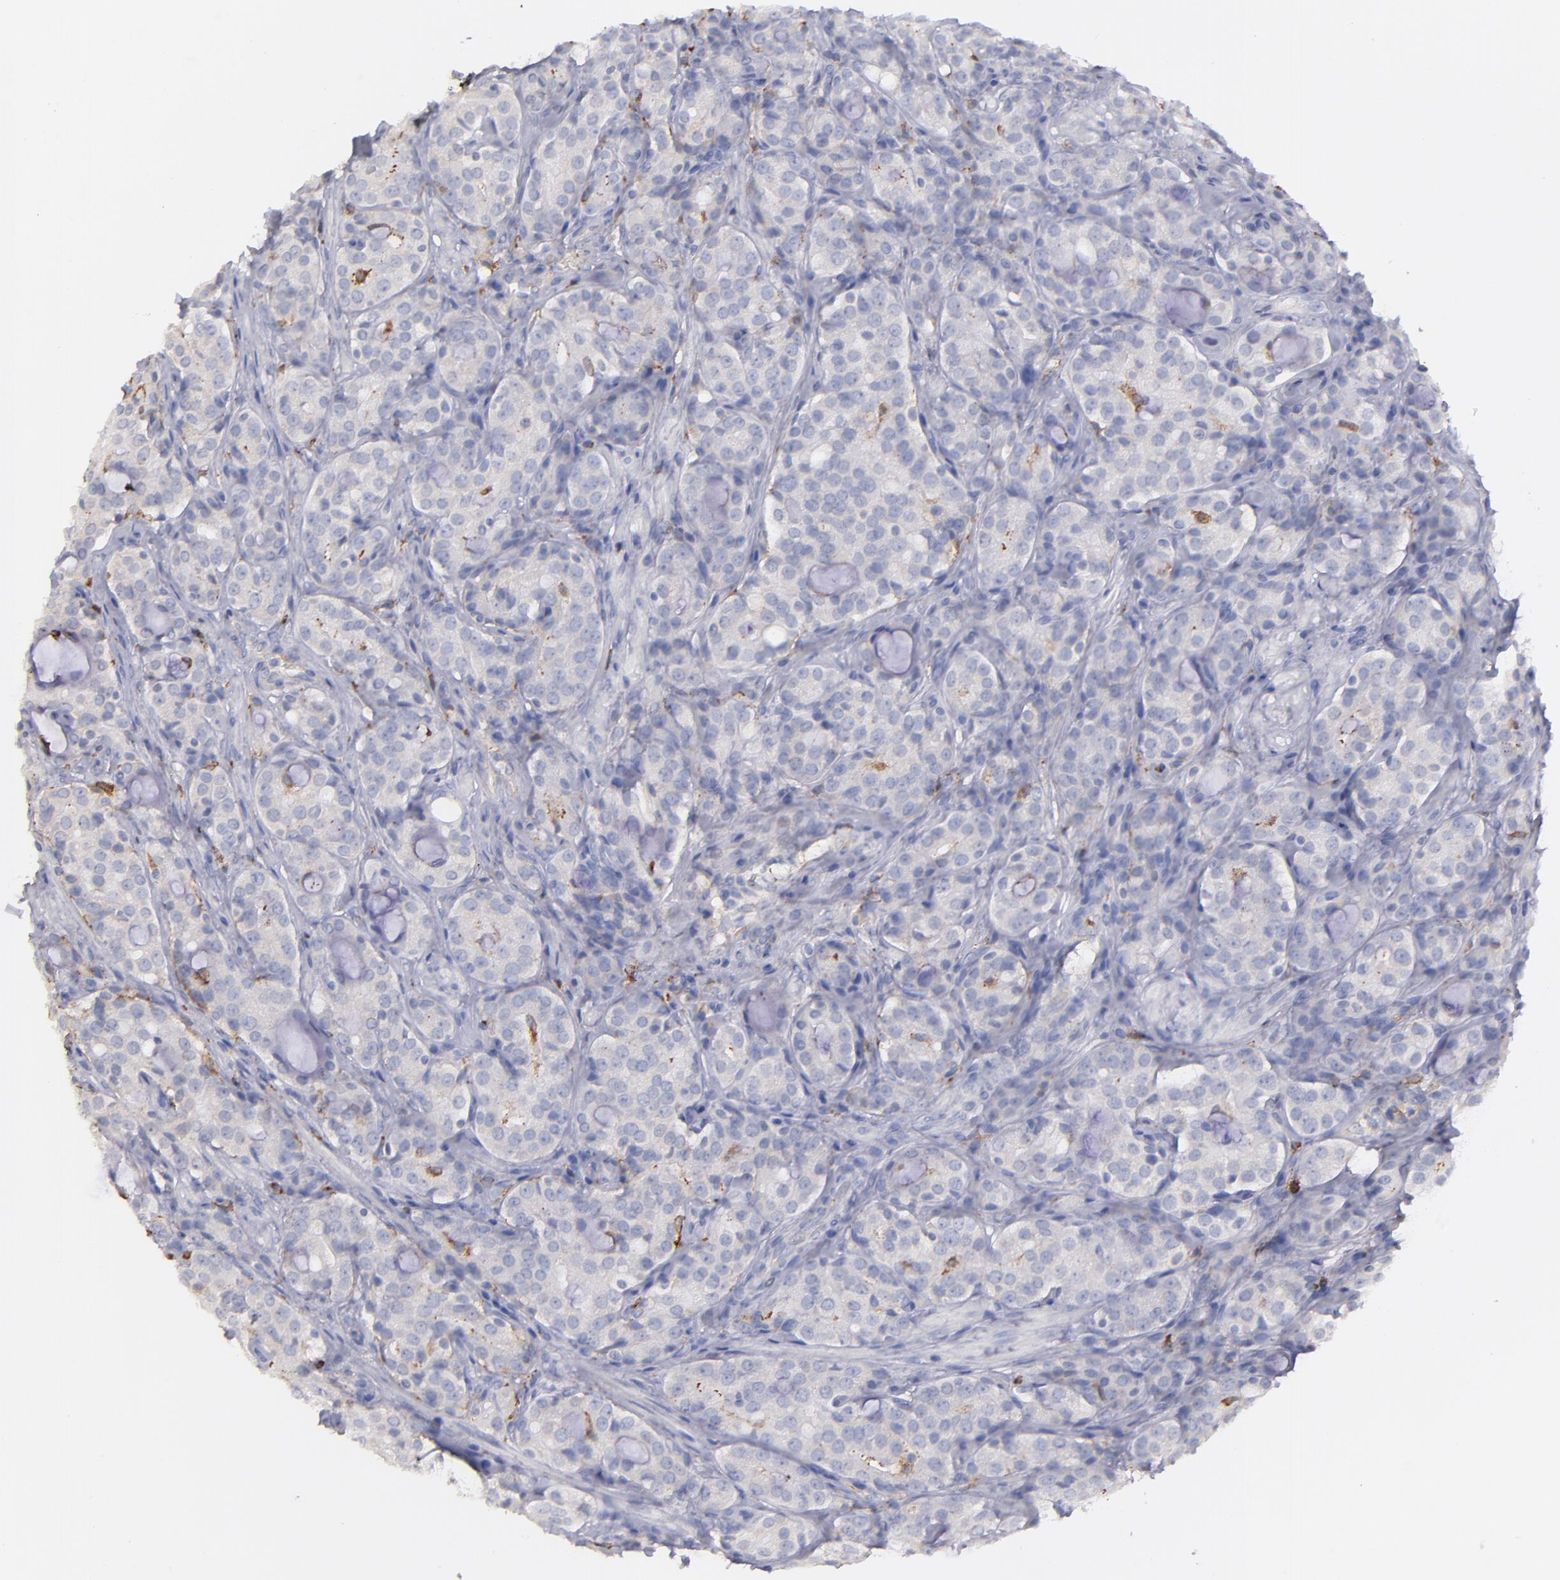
{"staining": {"intensity": "weak", "quantity": "<25%", "location": "cytoplasmic/membranous"}, "tissue": "prostate cancer", "cell_type": "Tumor cells", "image_type": "cancer", "snomed": [{"axis": "morphology", "description": "Adenocarcinoma, High grade"}, {"axis": "topography", "description": "Prostate"}], "caption": "Immunohistochemistry image of human high-grade adenocarcinoma (prostate) stained for a protein (brown), which demonstrates no positivity in tumor cells.", "gene": "C1QA", "patient": {"sex": "male", "age": 72}}